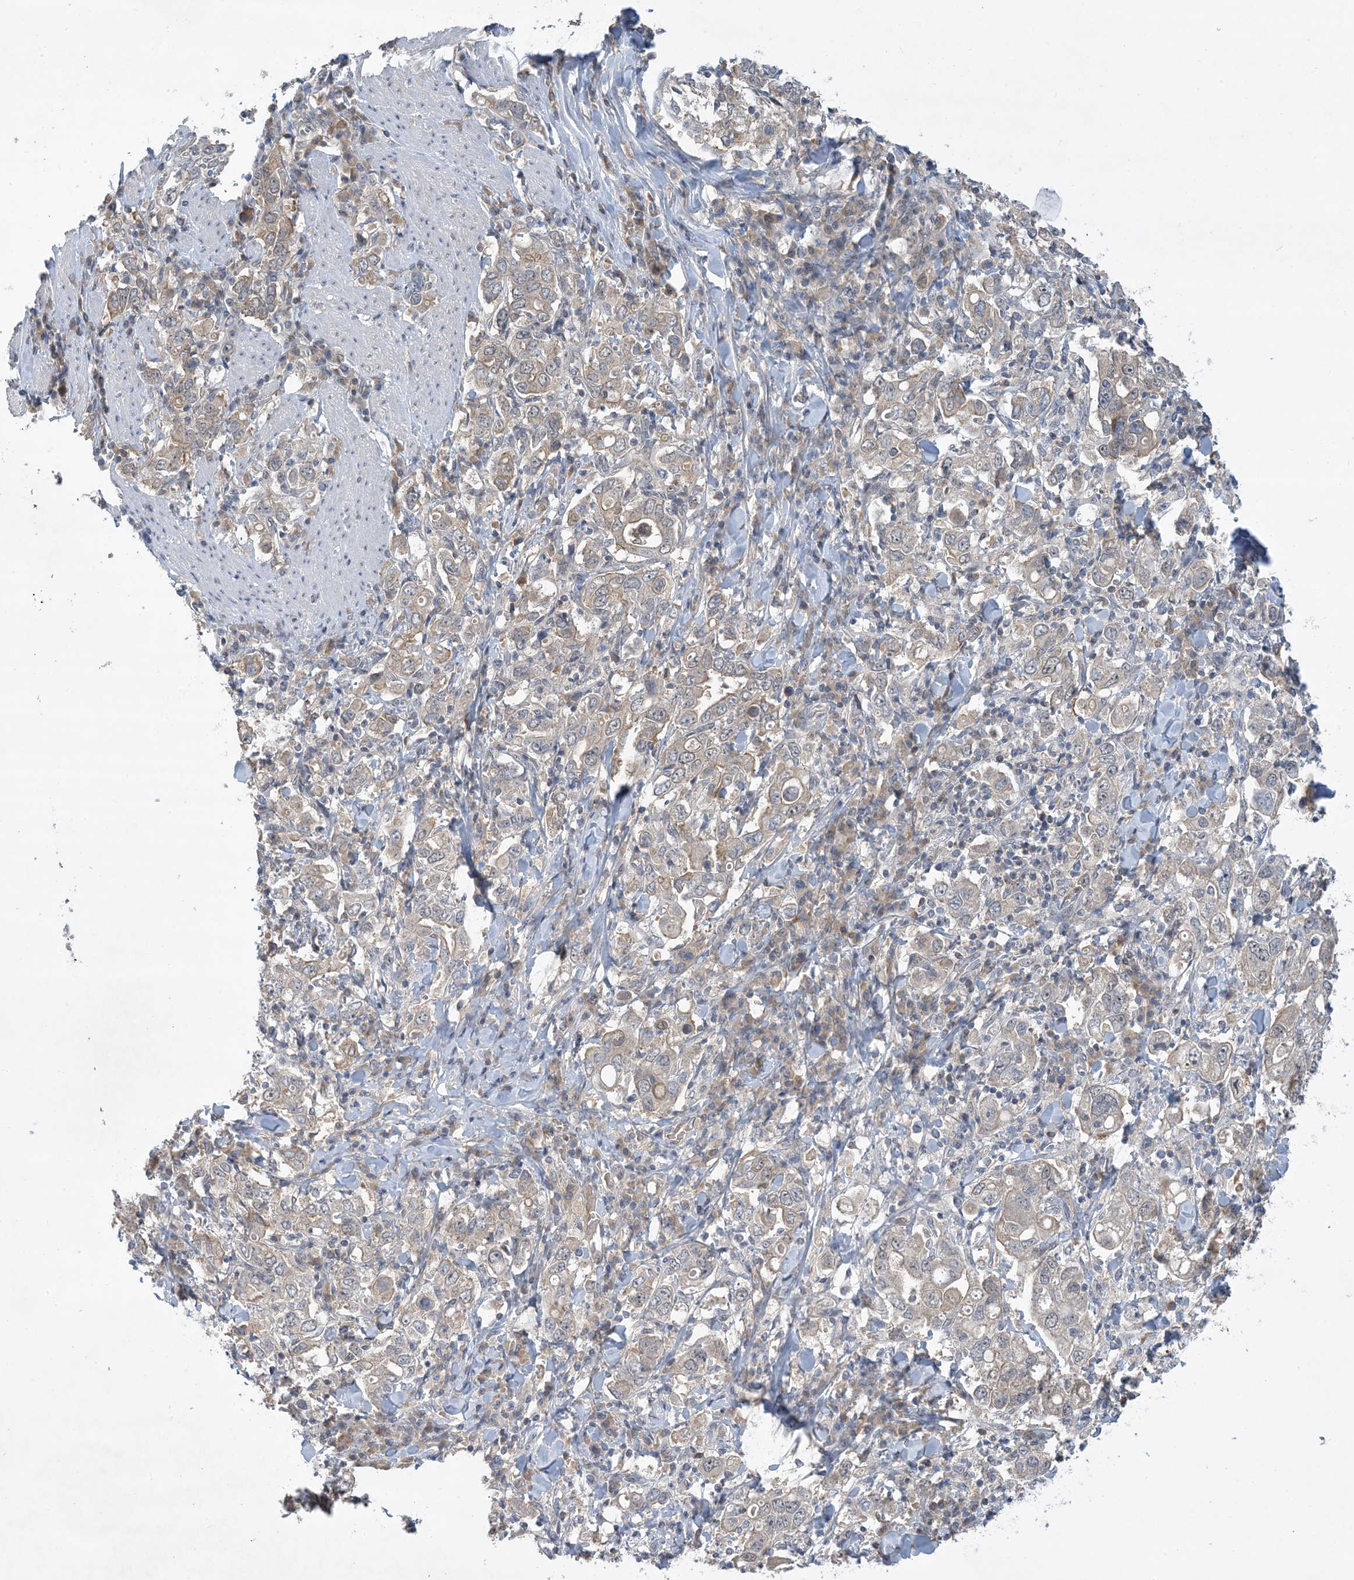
{"staining": {"intensity": "negative", "quantity": "none", "location": "none"}, "tissue": "stomach cancer", "cell_type": "Tumor cells", "image_type": "cancer", "snomed": [{"axis": "morphology", "description": "Adenocarcinoma, NOS"}, {"axis": "topography", "description": "Stomach, upper"}], "caption": "The IHC micrograph has no significant staining in tumor cells of stomach adenocarcinoma tissue.", "gene": "UBE2E1", "patient": {"sex": "male", "age": 62}}